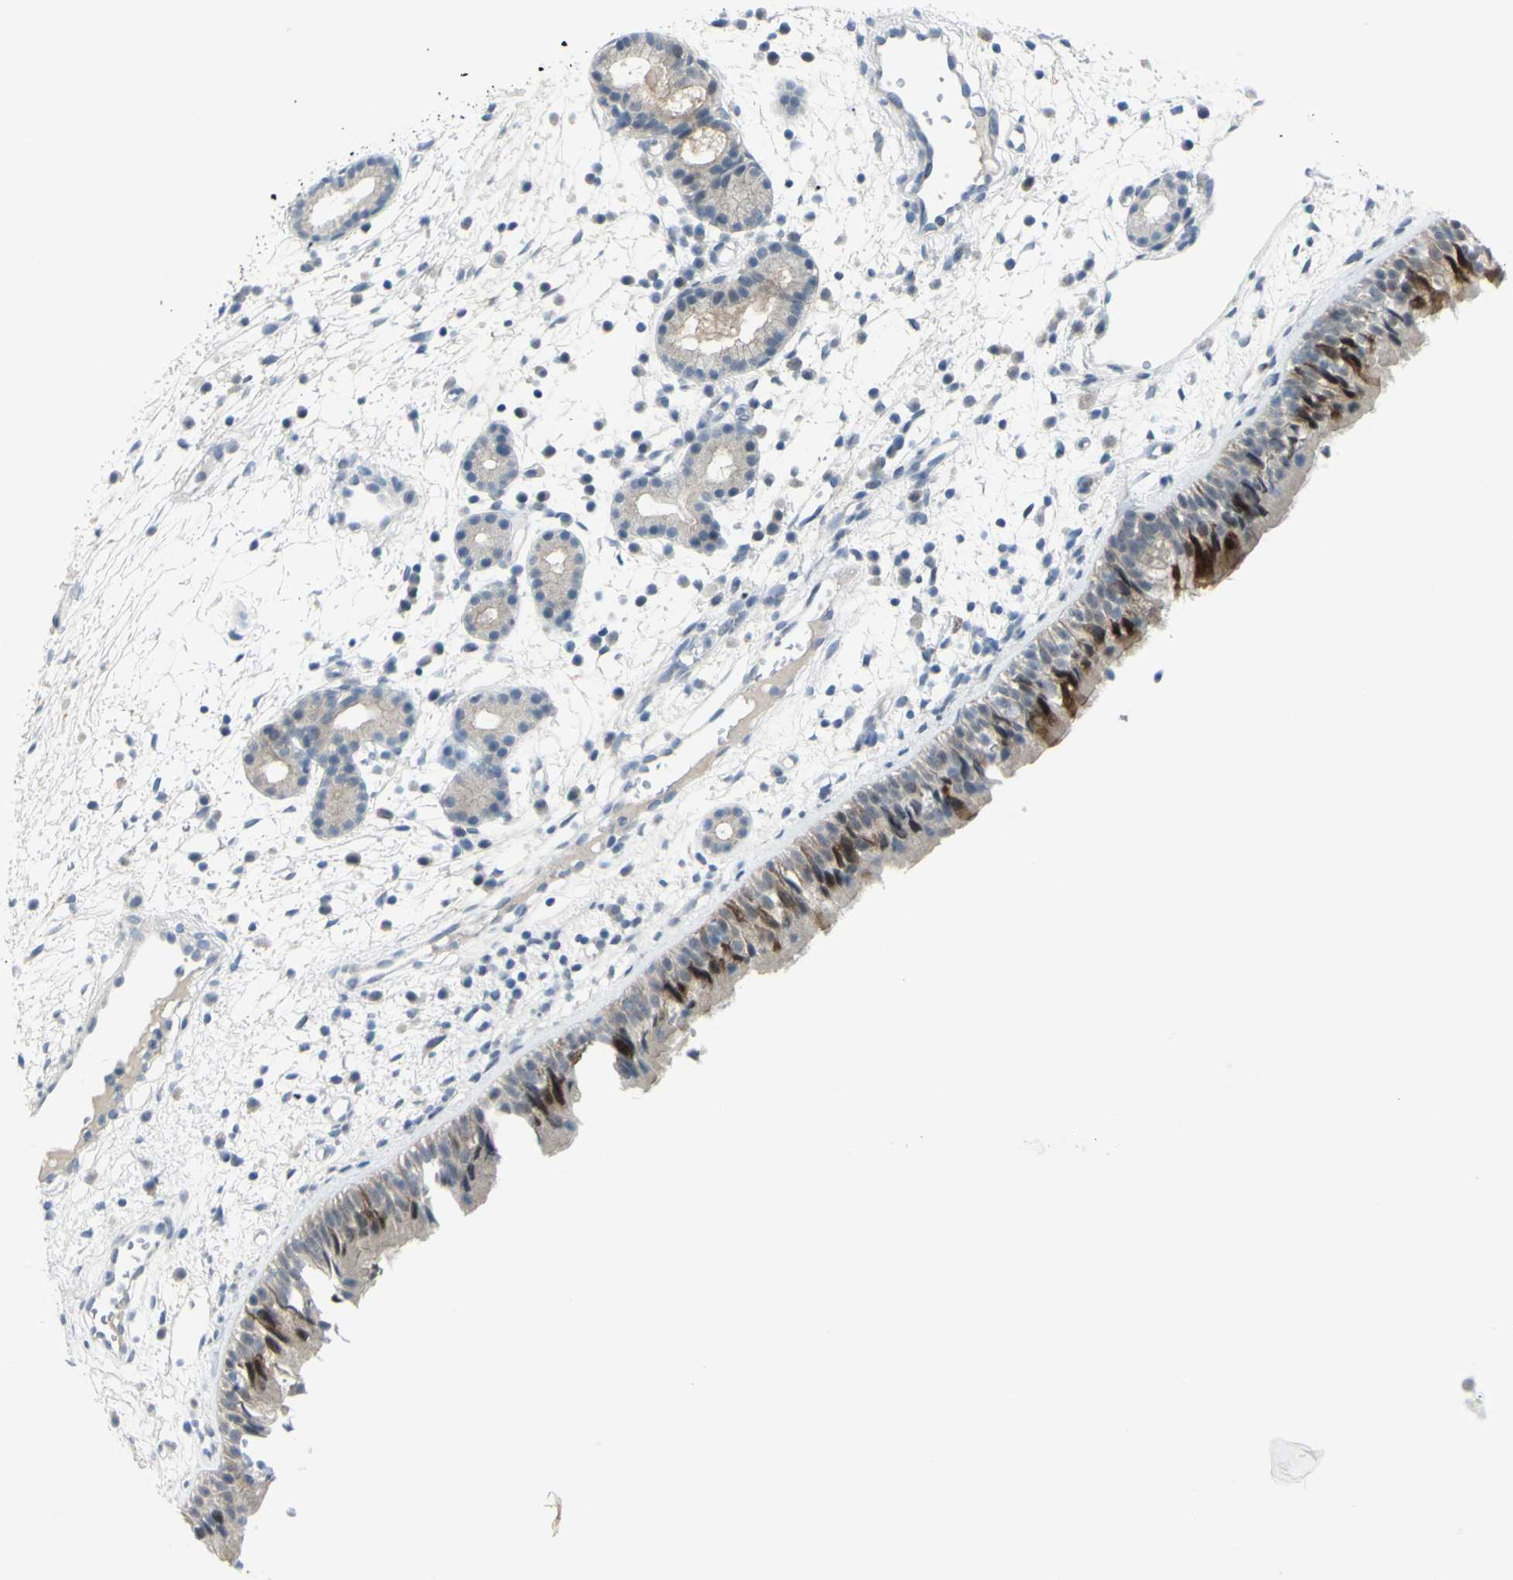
{"staining": {"intensity": "moderate", "quantity": "25%-75%", "location": "cytoplasmic/membranous,nuclear"}, "tissue": "nasopharynx", "cell_type": "Respiratory epithelial cells", "image_type": "normal", "snomed": [{"axis": "morphology", "description": "Normal tissue, NOS"}, {"axis": "morphology", "description": "Inflammation, NOS"}, {"axis": "topography", "description": "Nasopharynx"}], "caption": "Protein staining of normal nasopharynx shows moderate cytoplasmic/membranous,nuclear staining in approximately 25%-75% of respiratory epithelial cells. (Brightfield microscopy of DAB IHC at high magnification).", "gene": "ETNK1", "patient": {"sex": "female", "age": 55}}